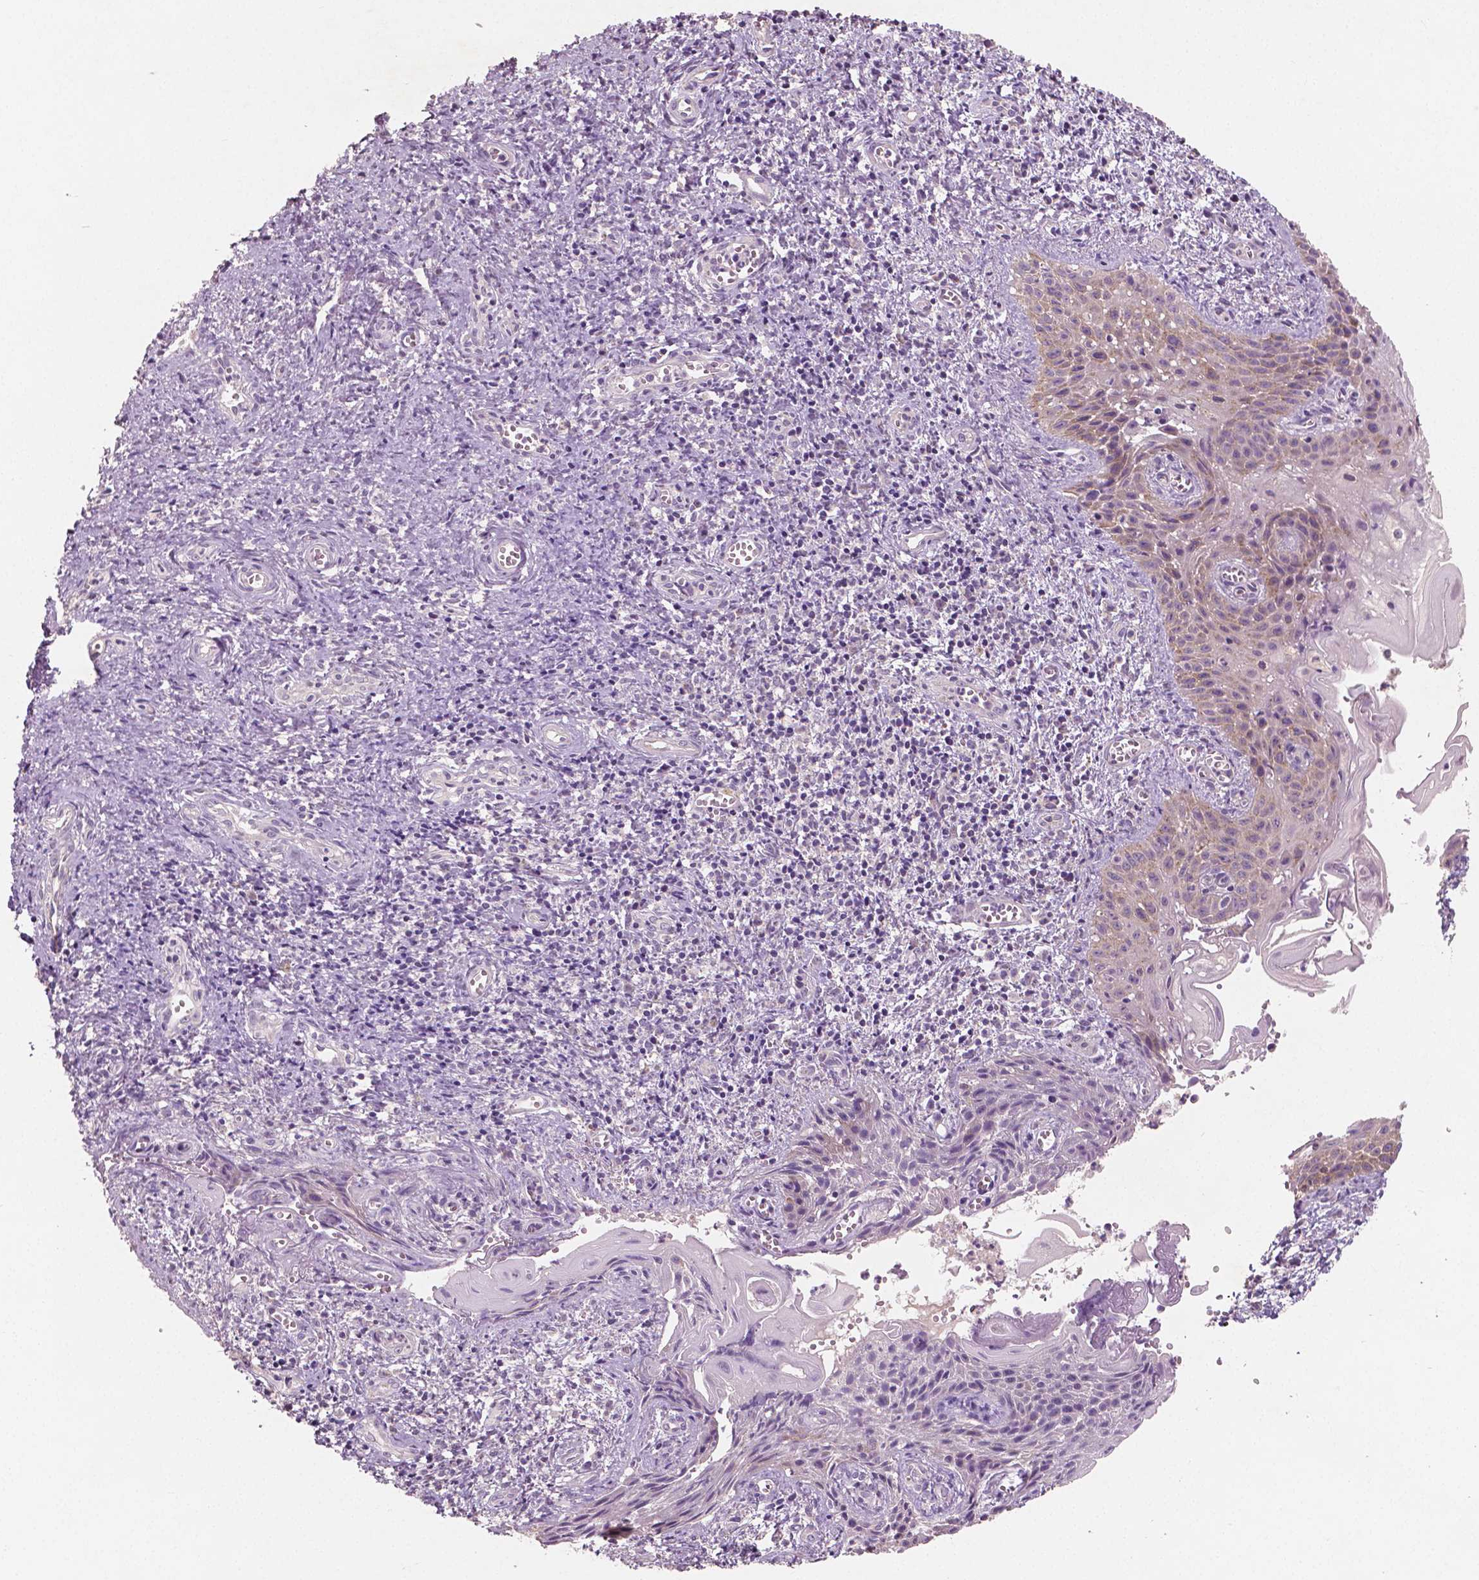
{"staining": {"intensity": "weak", "quantity": "25%-75%", "location": "cytoplasmic/membranous"}, "tissue": "cervical cancer", "cell_type": "Tumor cells", "image_type": "cancer", "snomed": [{"axis": "morphology", "description": "Squamous cell carcinoma, NOS"}, {"axis": "topography", "description": "Cervix"}], "caption": "Immunohistochemistry (IHC) of squamous cell carcinoma (cervical) exhibits low levels of weak cytoplasmic/membranous positivity in approximately 25%-75% of tumor cells.", "gene": "LSM14B", "patient": {"sex": "female", "age": 30}}